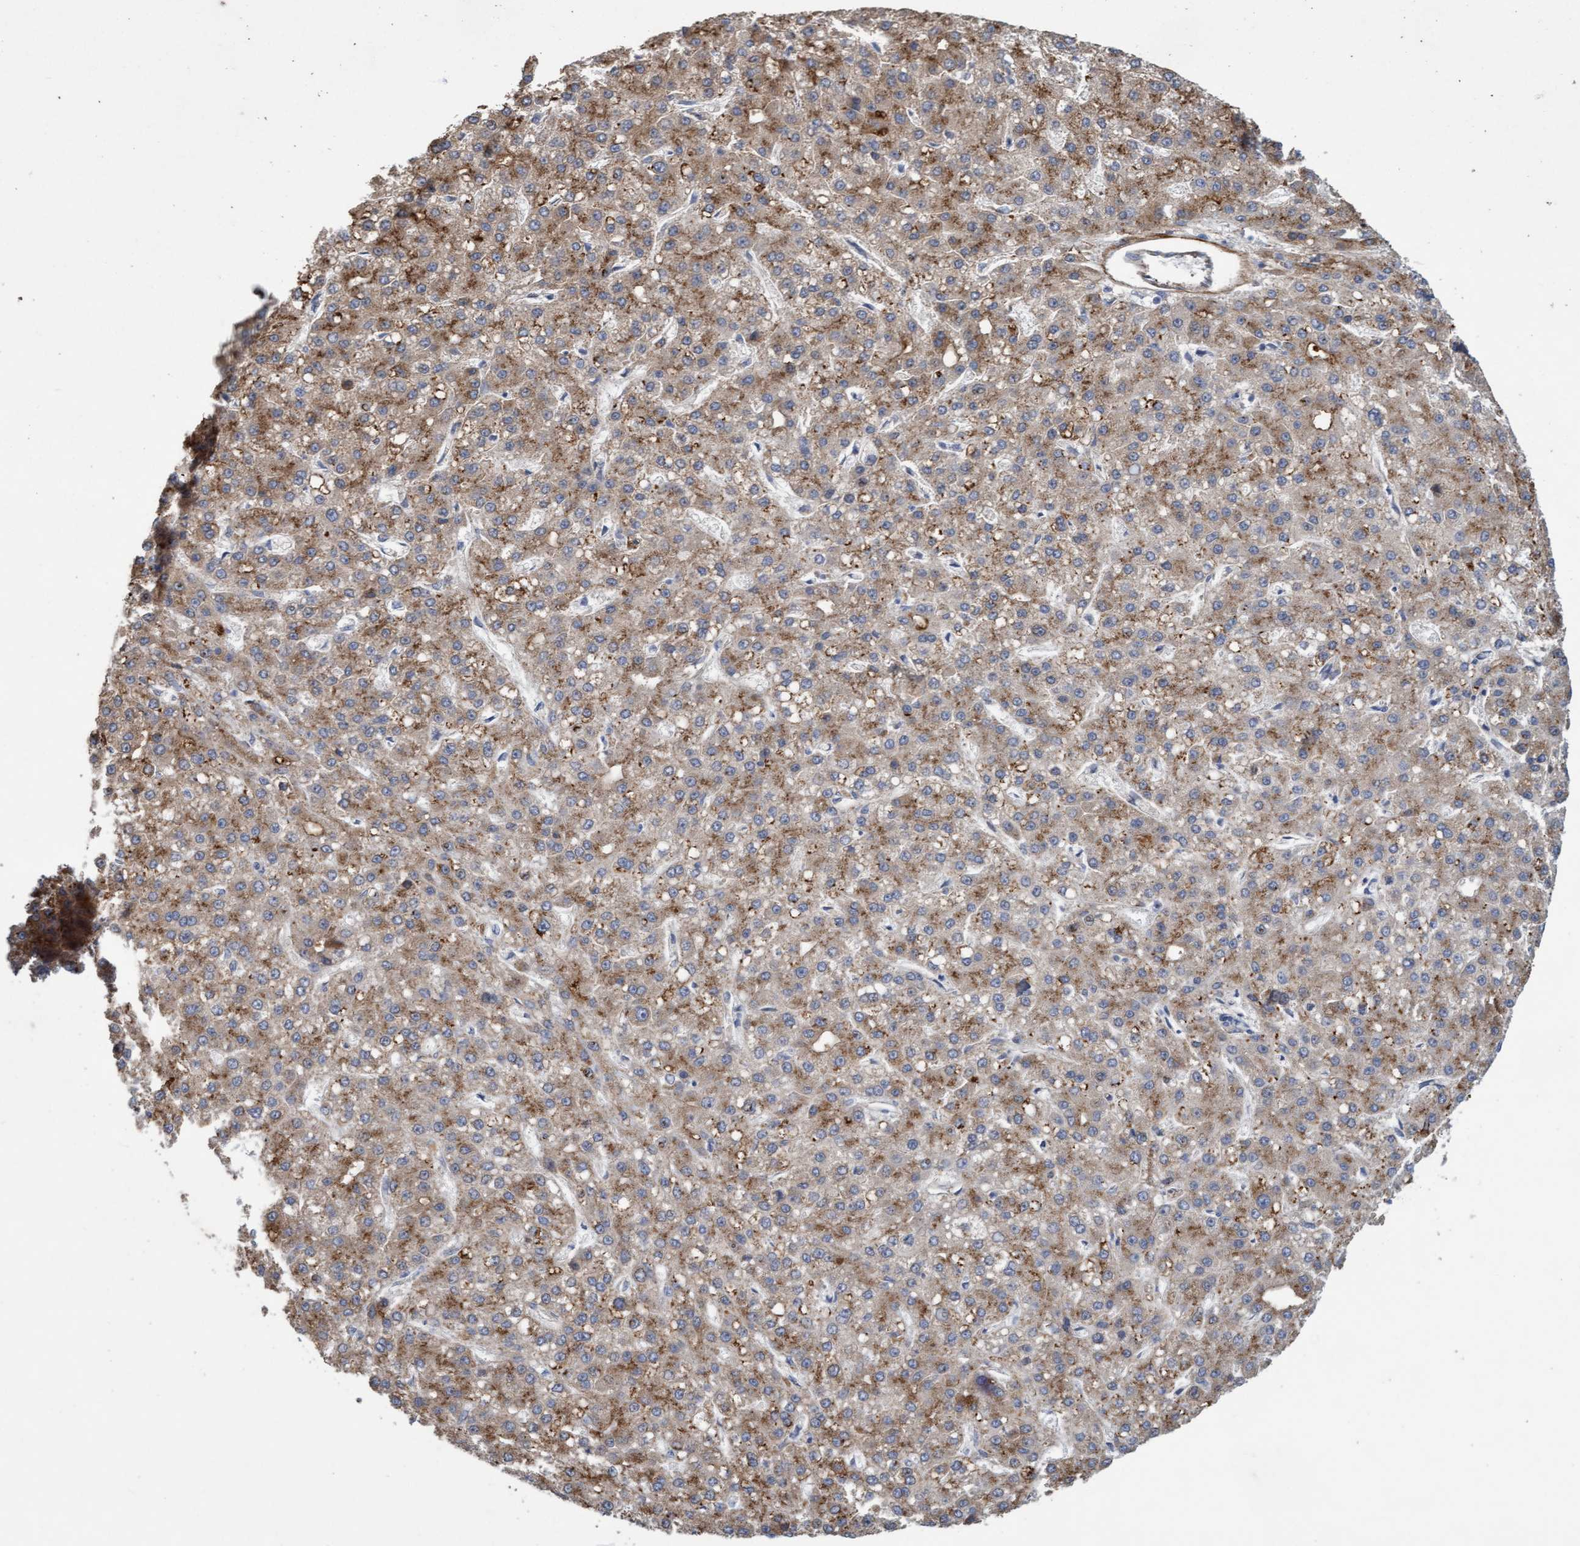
{"staining": {"intensity": "weak", "quantity": ">75%", "location": "cytoplasmic/membranous"}, "tissue": "liver cancer", "cell_type": "Tumor cells", "image_type": "cancer", "snomed": [{"axis": "morphology", "description": "Carcinoma, Hepatocellular, NOS"}, {"axis": "topography", "description": "Liver"}], "caption": "Brown immunohistochemical staining in human liver cancer (hepatocellular carcinoma) shows weak cytoplasmic/membranous positivity in approximately >75% of tumor cells. (brown staining indicates protein expression, while blue staining denotes nuclei).", "gene": "DDHD2", "patient": {"sex": "male", "age": 67}}